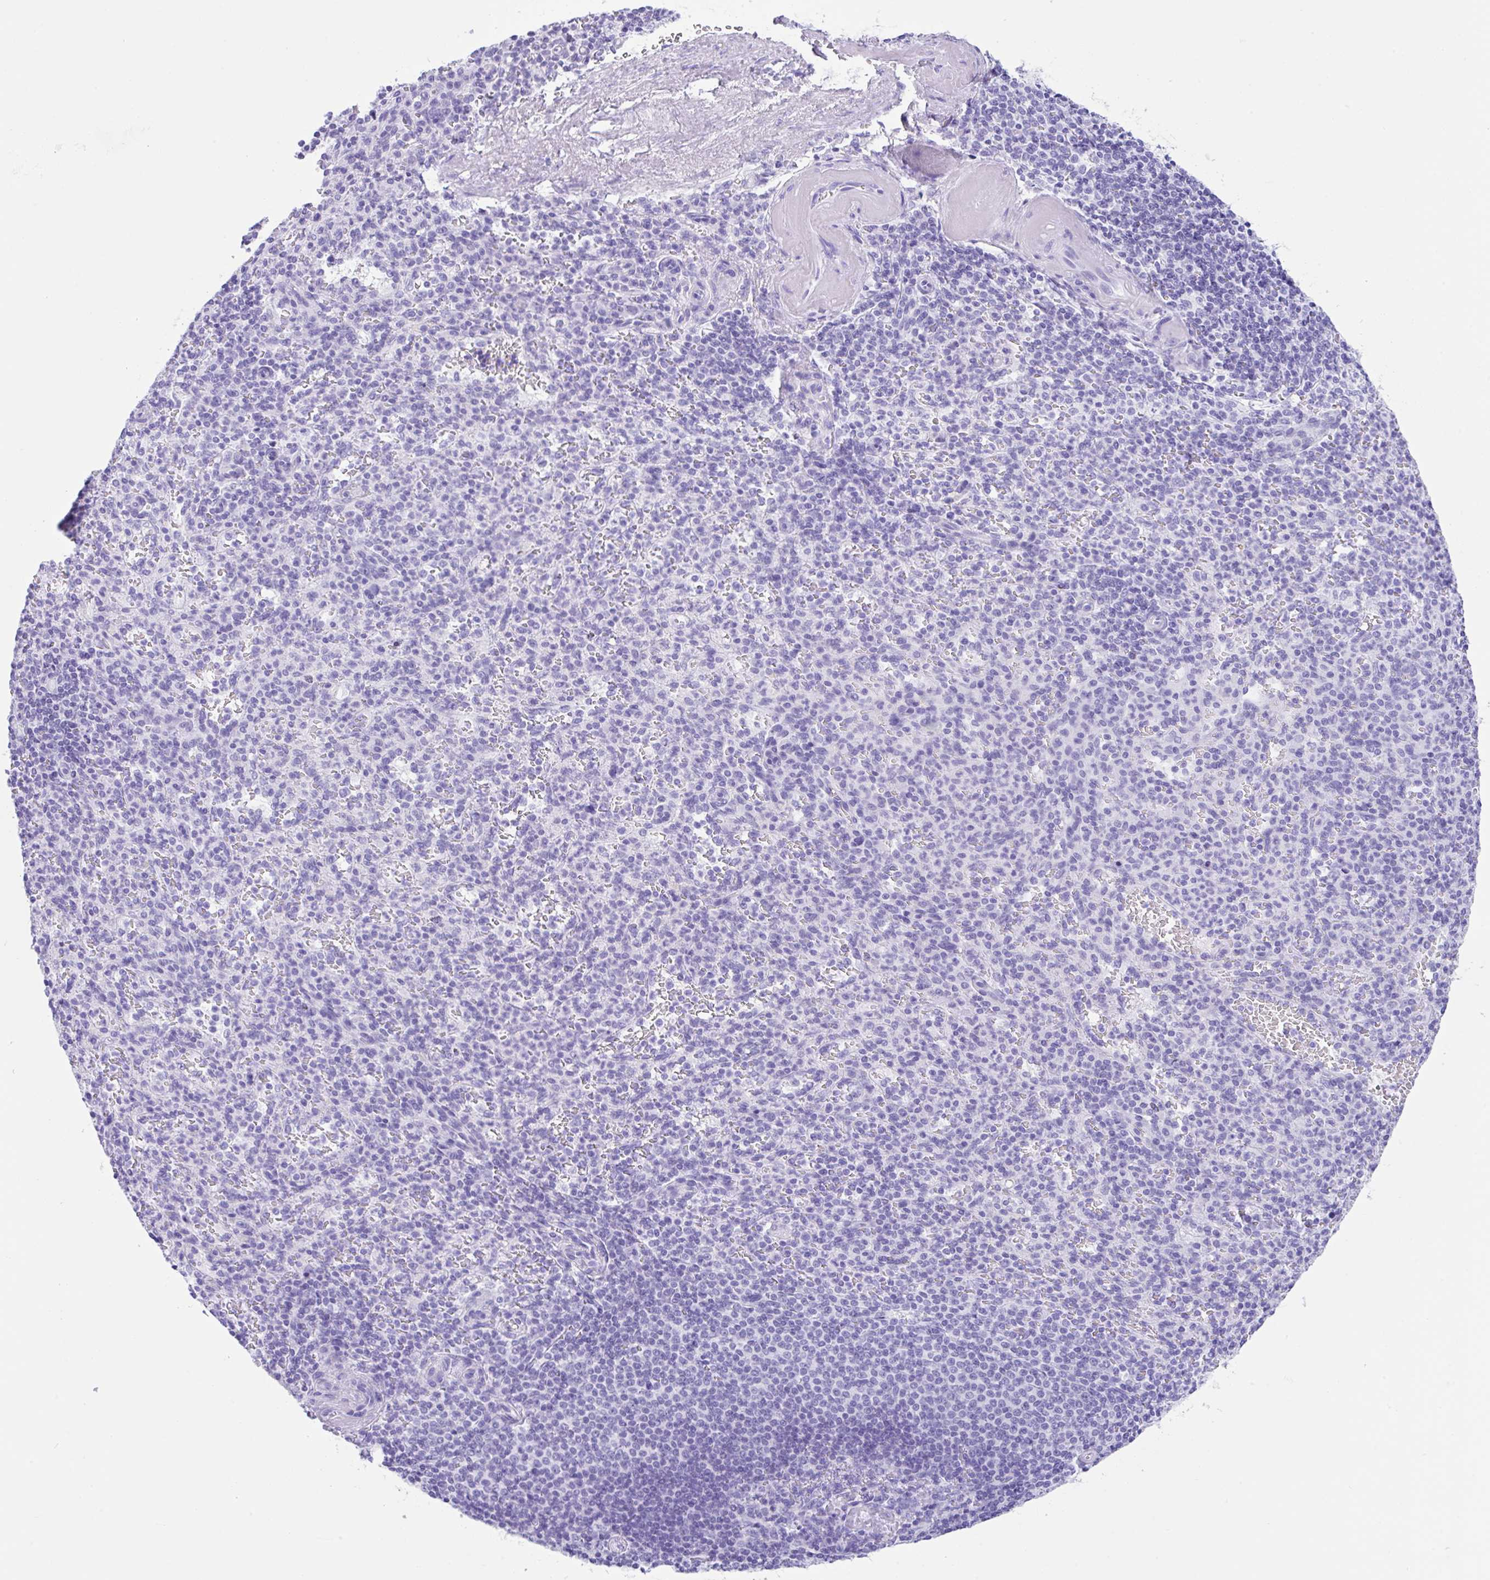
{"staining": {"intensity": "negative", "quantity": "none", "location": "none"}, "tissue": "spleen", "cell_type": "Cells in red pulp", "image_type": "normal", "snomed": [{"axis": "morphology", "description": "Normal tissue, NOS"}, {"axis": "topography", "description": "Spleen"}], "caption": "Immunohistochemistry (IHC) of unremarkable human spleen exhibits no positivity in cells in red pulp. (DAB immunohistochemistry with hematoxylin counter stain).", "gene": "CPA1", "patient": {"sex": "female", "age": 74}}